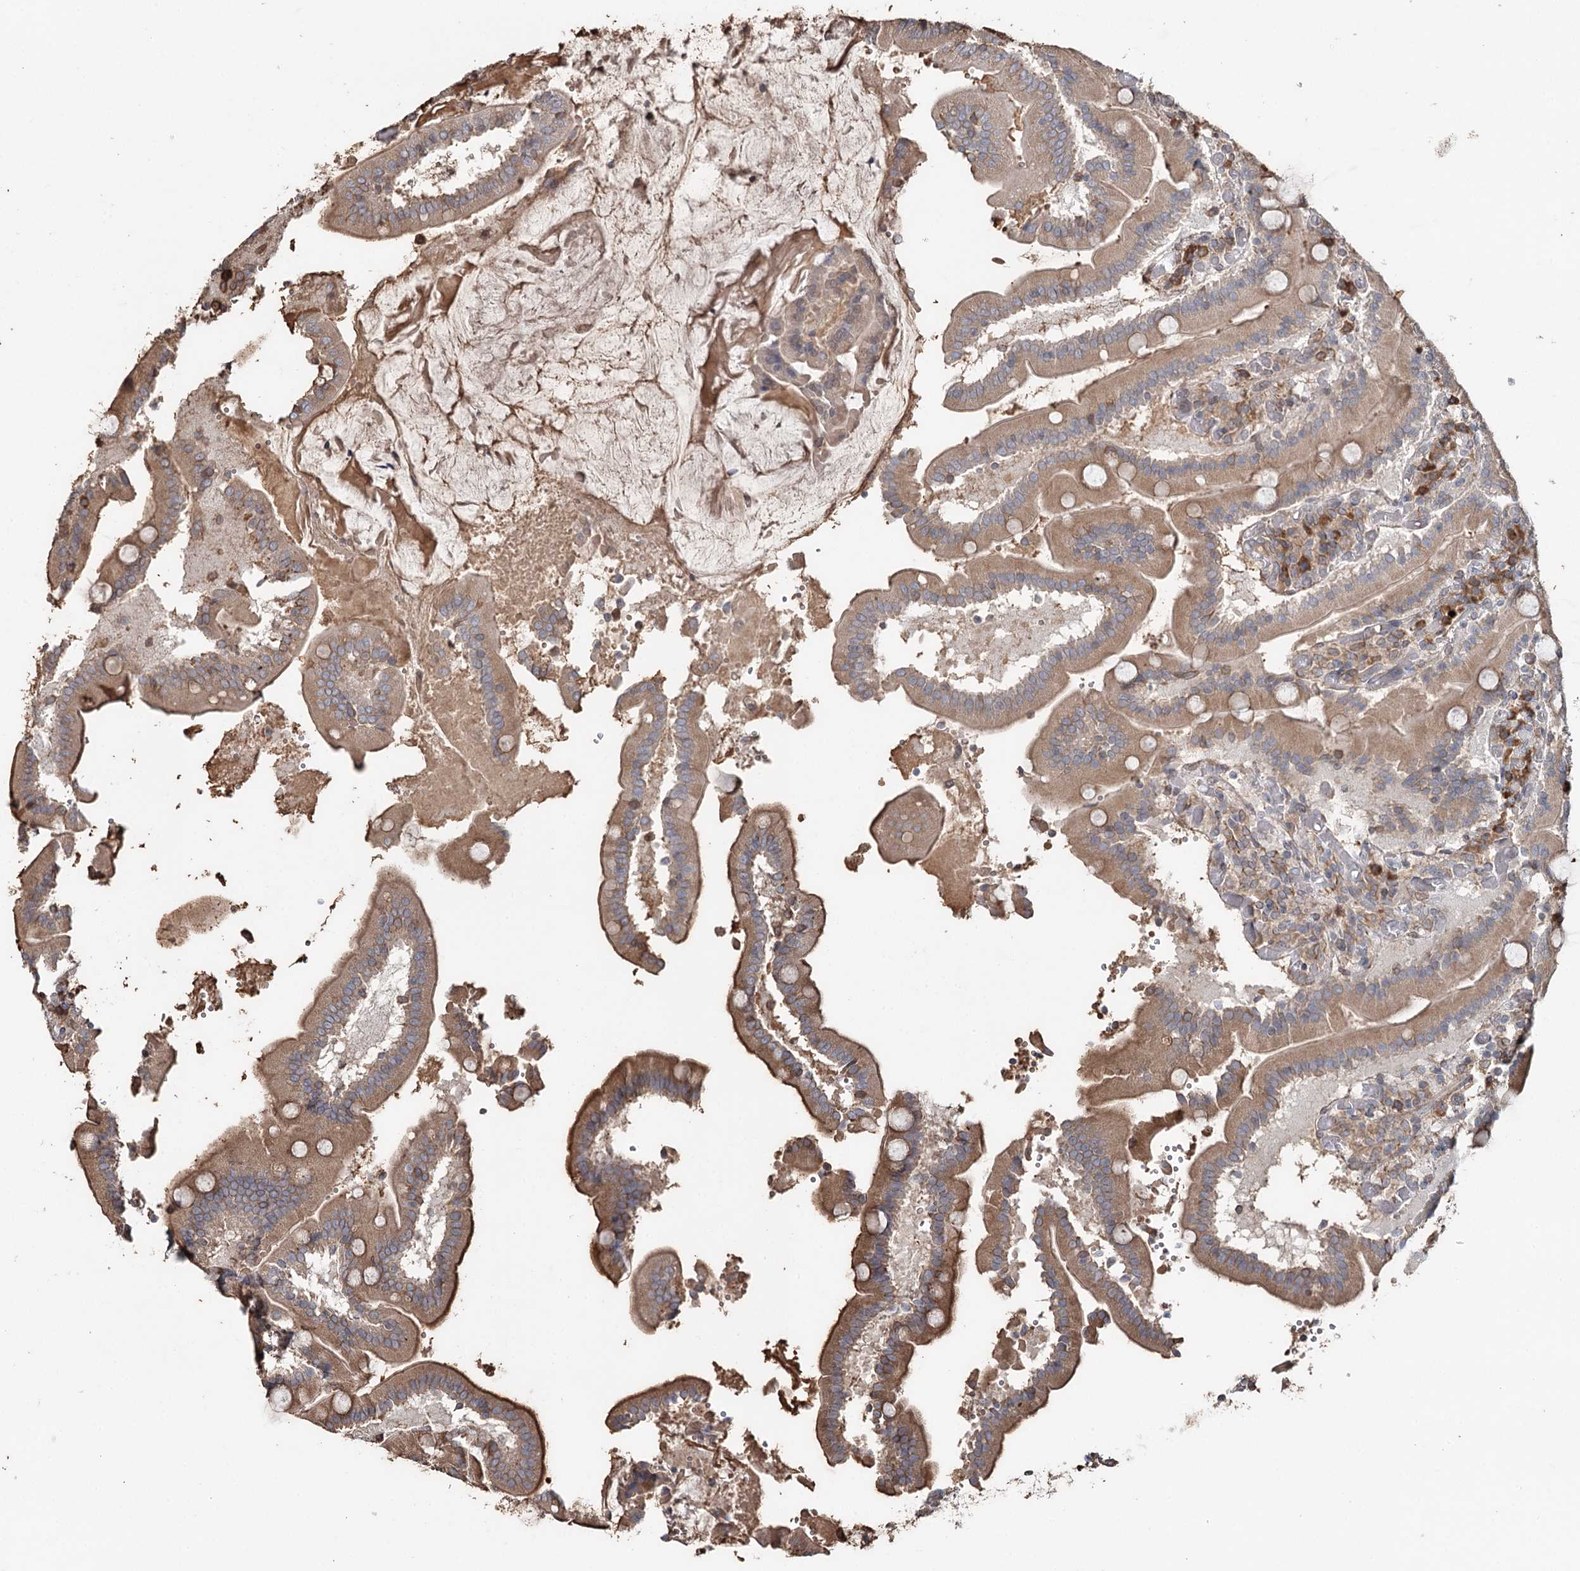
{"staining": {"intensity": "moderate", "quantity": ">75%", "location": "cytoplasmic/membranous"}, "tissue": "duodenum", "cell_type": "Glandular cells", "image_type": "normal", "snomed": [{"axis": "morphology", "description": "Normal tissue, NOS"}, {"axis": "topography", "description": "Duodenum"}], "caption": "Duodenum was stained to show a protein in brown. There is medium levels of moderate cytoplasmic/membranous positivity in approximately >75% of glandular cells. The protein is stained brown, and the nuclei are stained in blue (DAB (3,3'-diaminobenzidine) IHC with brightfield microscopy, high magnification).", "gene": "SYVN1", "patient": {"sex": "female", "age": 62}}